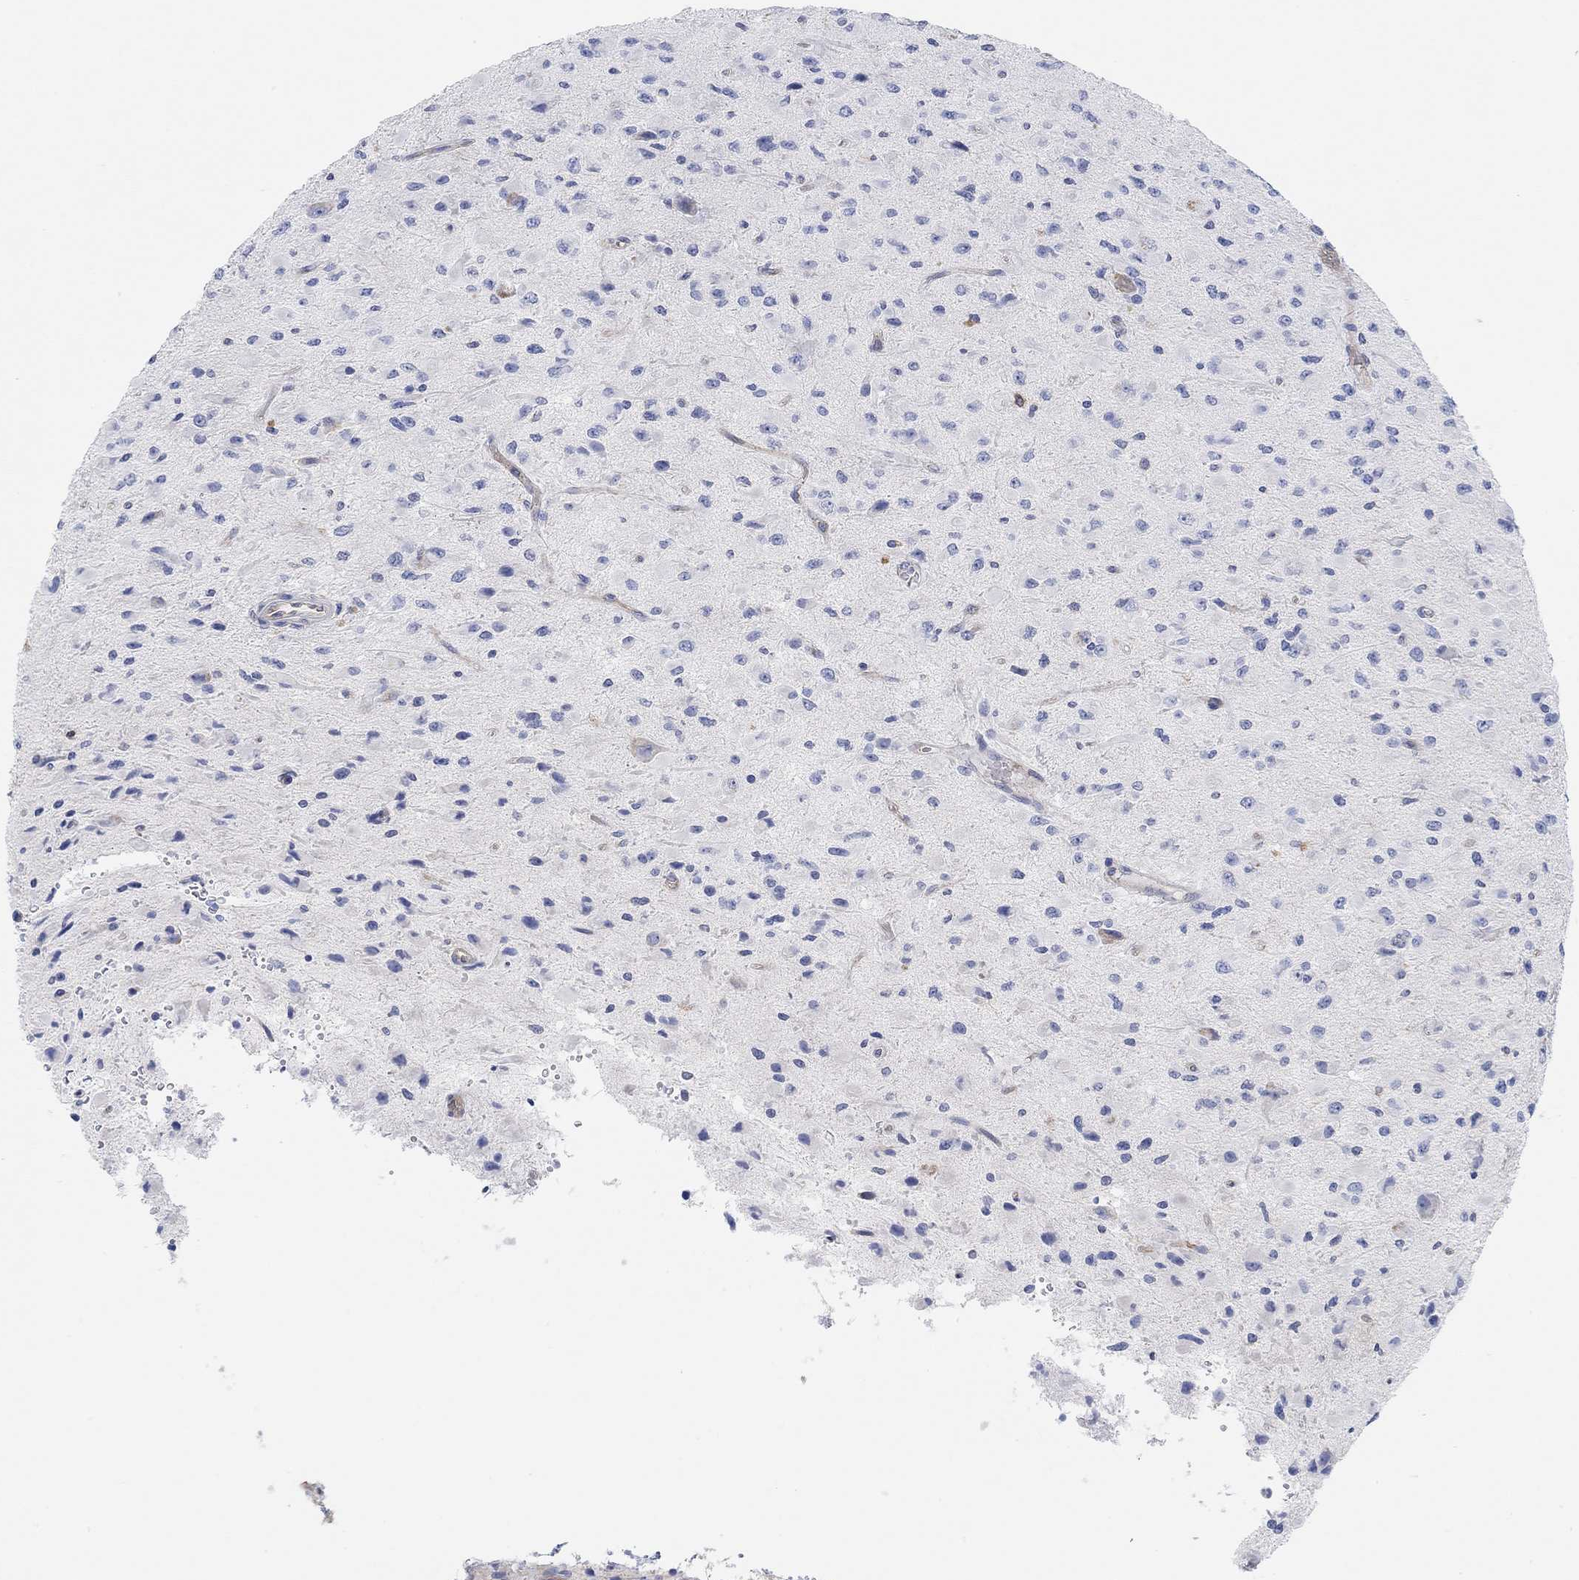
{"staining": {"intensity": "negative", "quantity": "none", "location": "none"}, "tissue": "glioma", "cell_type": "Tumor cells", "image_type": "cancer", "snomed": [{"axis": "morphology", "description": "Glioma, malignant, High grade"}, {"axis": "topography", "description": "Cerebral cortex"}], "caption": "Glioma stained for a protein using immunohistochemistry (IHC) reveals no staining tumor cells.", "gene": "RGS1", "patient": {"sex": "male", "age": 35}}